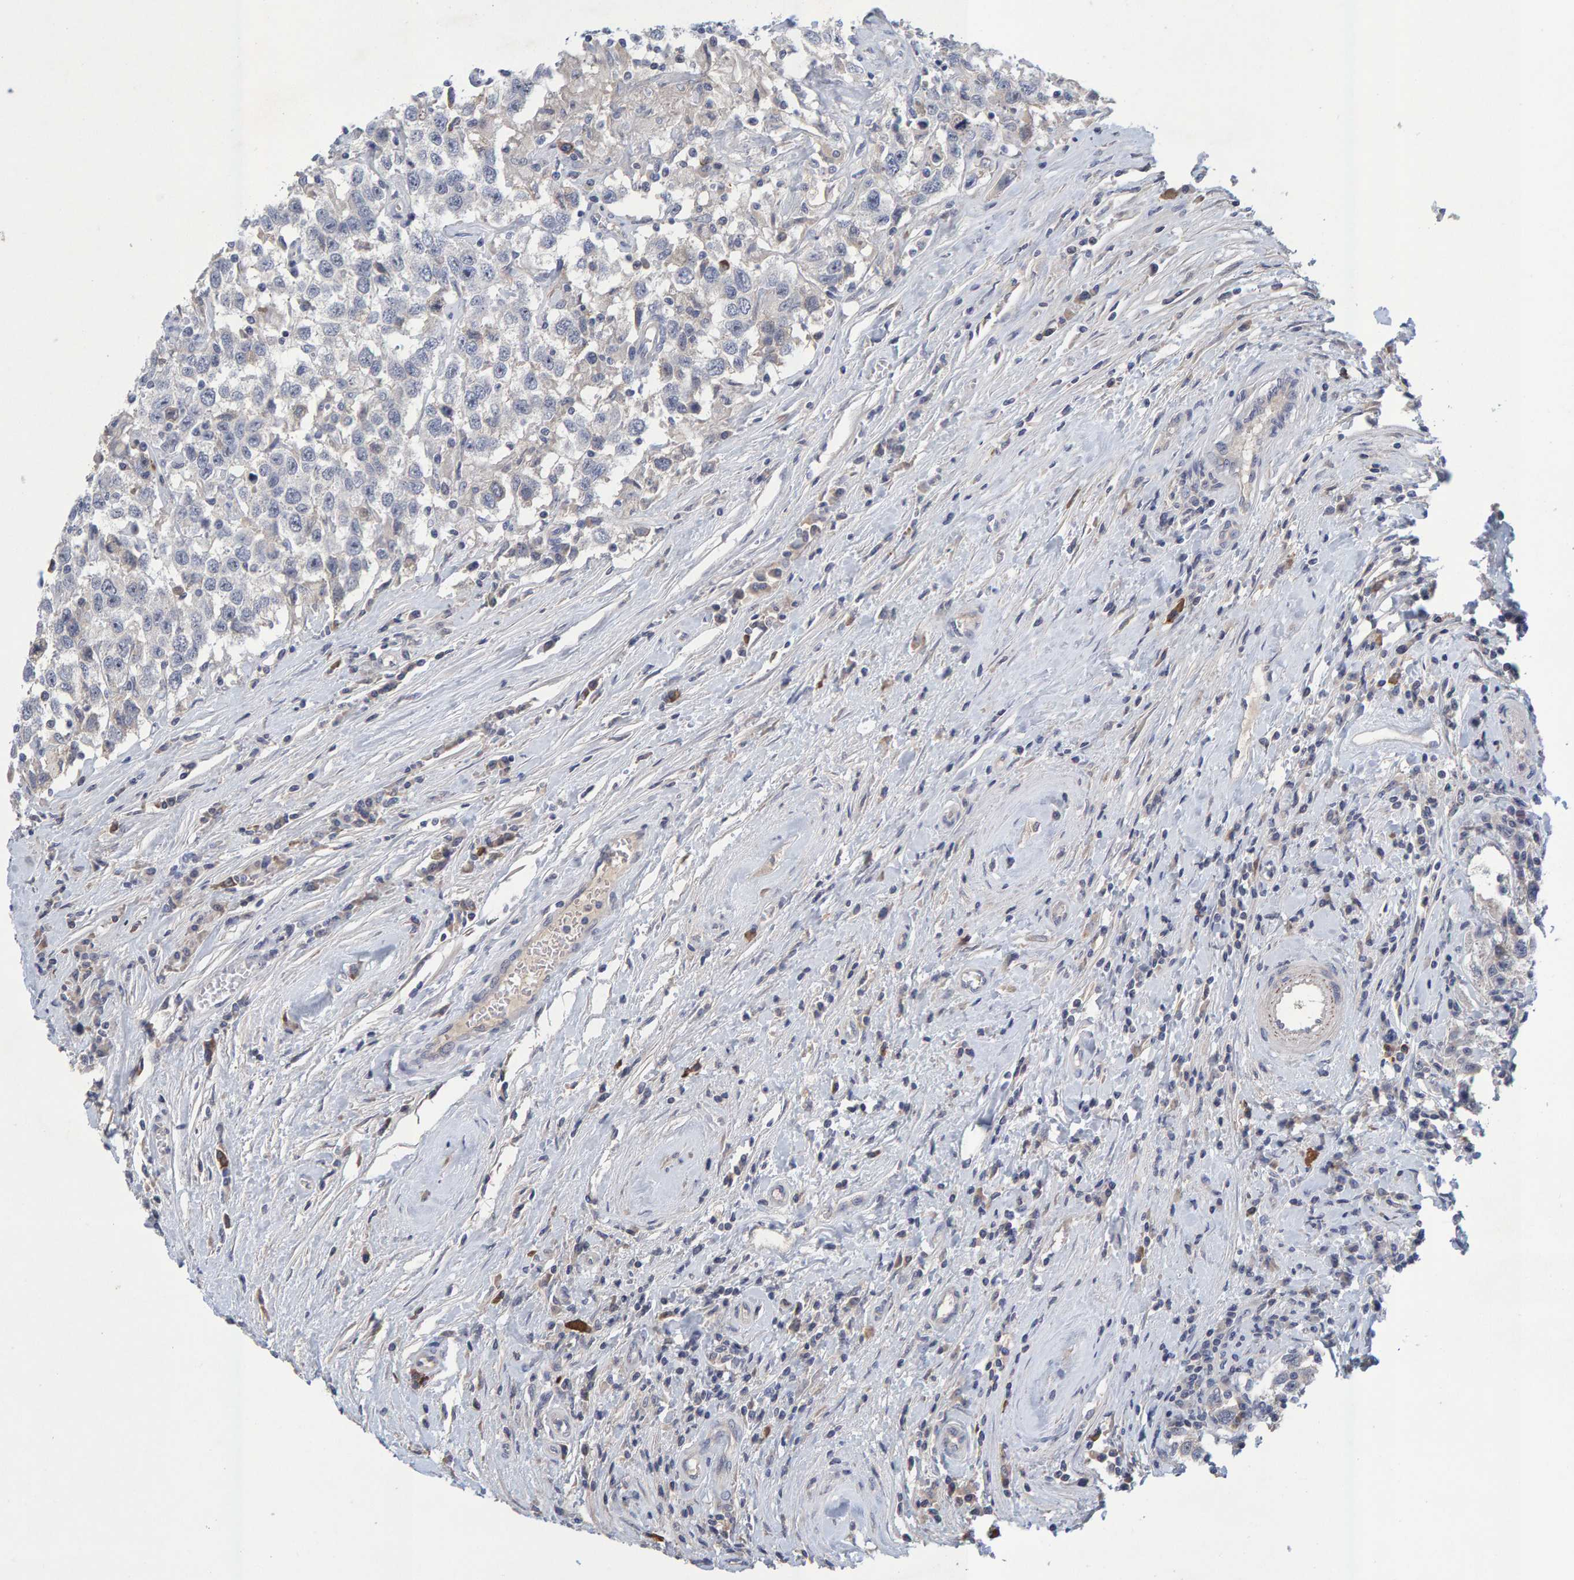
{"staining": {"intensity": "negative", "quantity": "none", "location": "none"}, "tissue": "testis cancer", "cell_type": "Tumor cells", "image_type": "cancer", "snomed": [{"axis": "morphology", "description": "Seminoma, NOS"}, {"axis": "topography", "description": "Testis"}], "caption": "DAB (3,3'-diaminobenzidine) immunohistochemical staining of human seminoma (testis) exhibits no significant expression in tumor cells.", "gene": "ZNF77", "patient": {"sex": "male", "age": 41}}